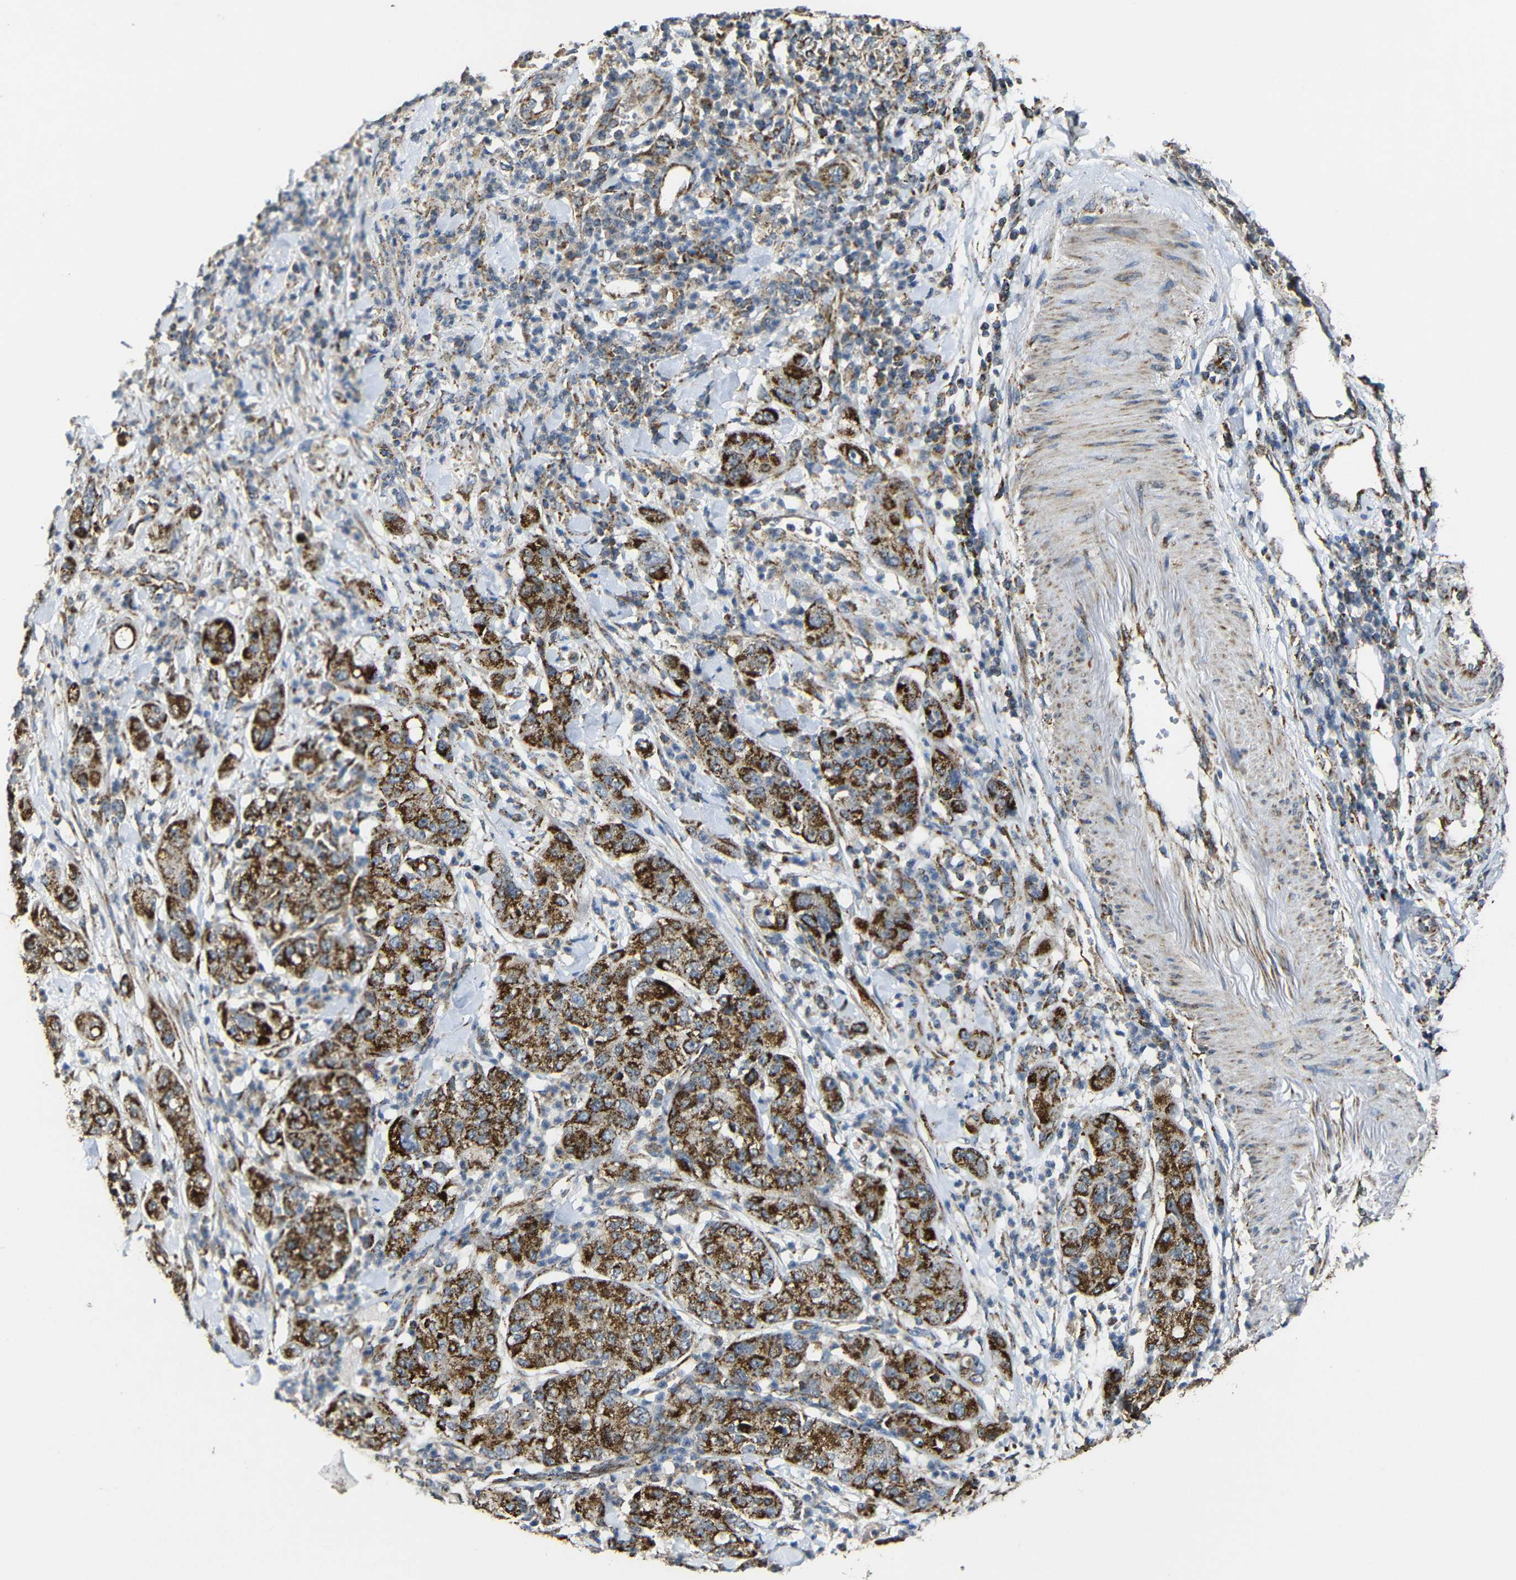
{"staining": {"intensity": "moderate", "quantity": ">75%", "location": "cytoplasmic/membranous"}, "tissue": "pancreatic cancer", "cell_type": "Tumor cells", "image_type": "cancer", "snomed": [{"axis": "morphology", "description": "Adenocarcinoma, NOS"}, {"axis": "topography", "description": "Pancreas"}], "caption": "Protein analysis of pancreatic cancer tissue exhibits moderate cytoplasmic/membranous staining in approximately >75% of tumor cells.", "gene": "NR3C2", "patient": {"sex": "female", "age": 78}}